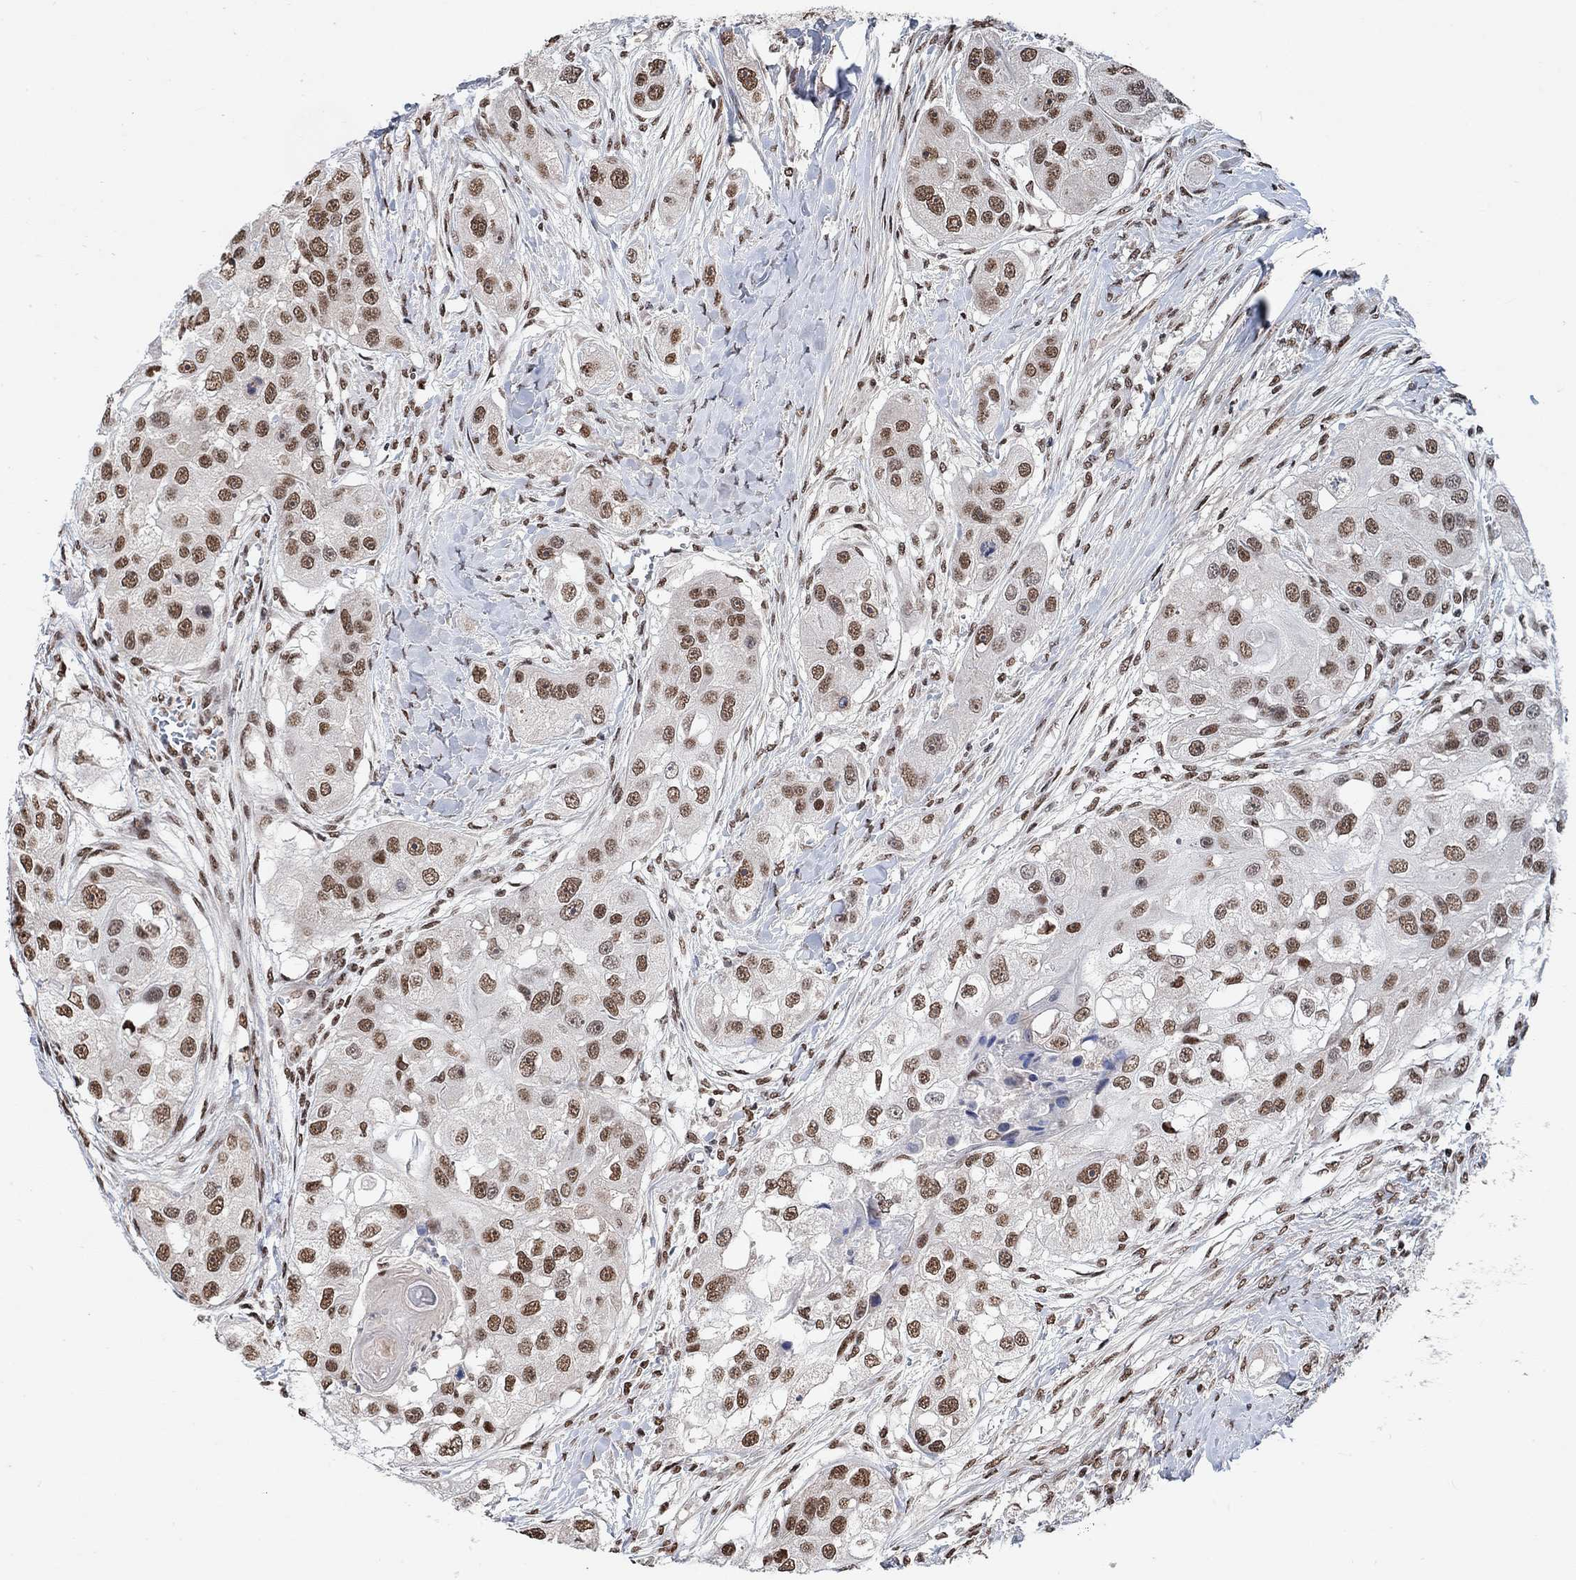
{"staining": {"intensity": "moderate", "quantity": ">75%", "location": "nuclear"}, "tissue": "head and neck cancer", "cell_type": "Tumor cells", "image_type": "cancer", "snomed": [{"axis": "morphology", "description": "Normal tissue, NOS"}, {"axis": "morphology", "description": "Squamous cell carcinoma, NOS"}, {"axis": "topography", "description": "Skeletal muscle"}, {"axis": "topography", "description": "Head-Neck"}], "caption": "Protein analysis of head and neck cancer (squamous cell carcinoma) tissue shows moderate nuclear expression in approximately >75% of tumor cells.", "gene": "USP39", "patient": {"sex": "male", "age": 51}}